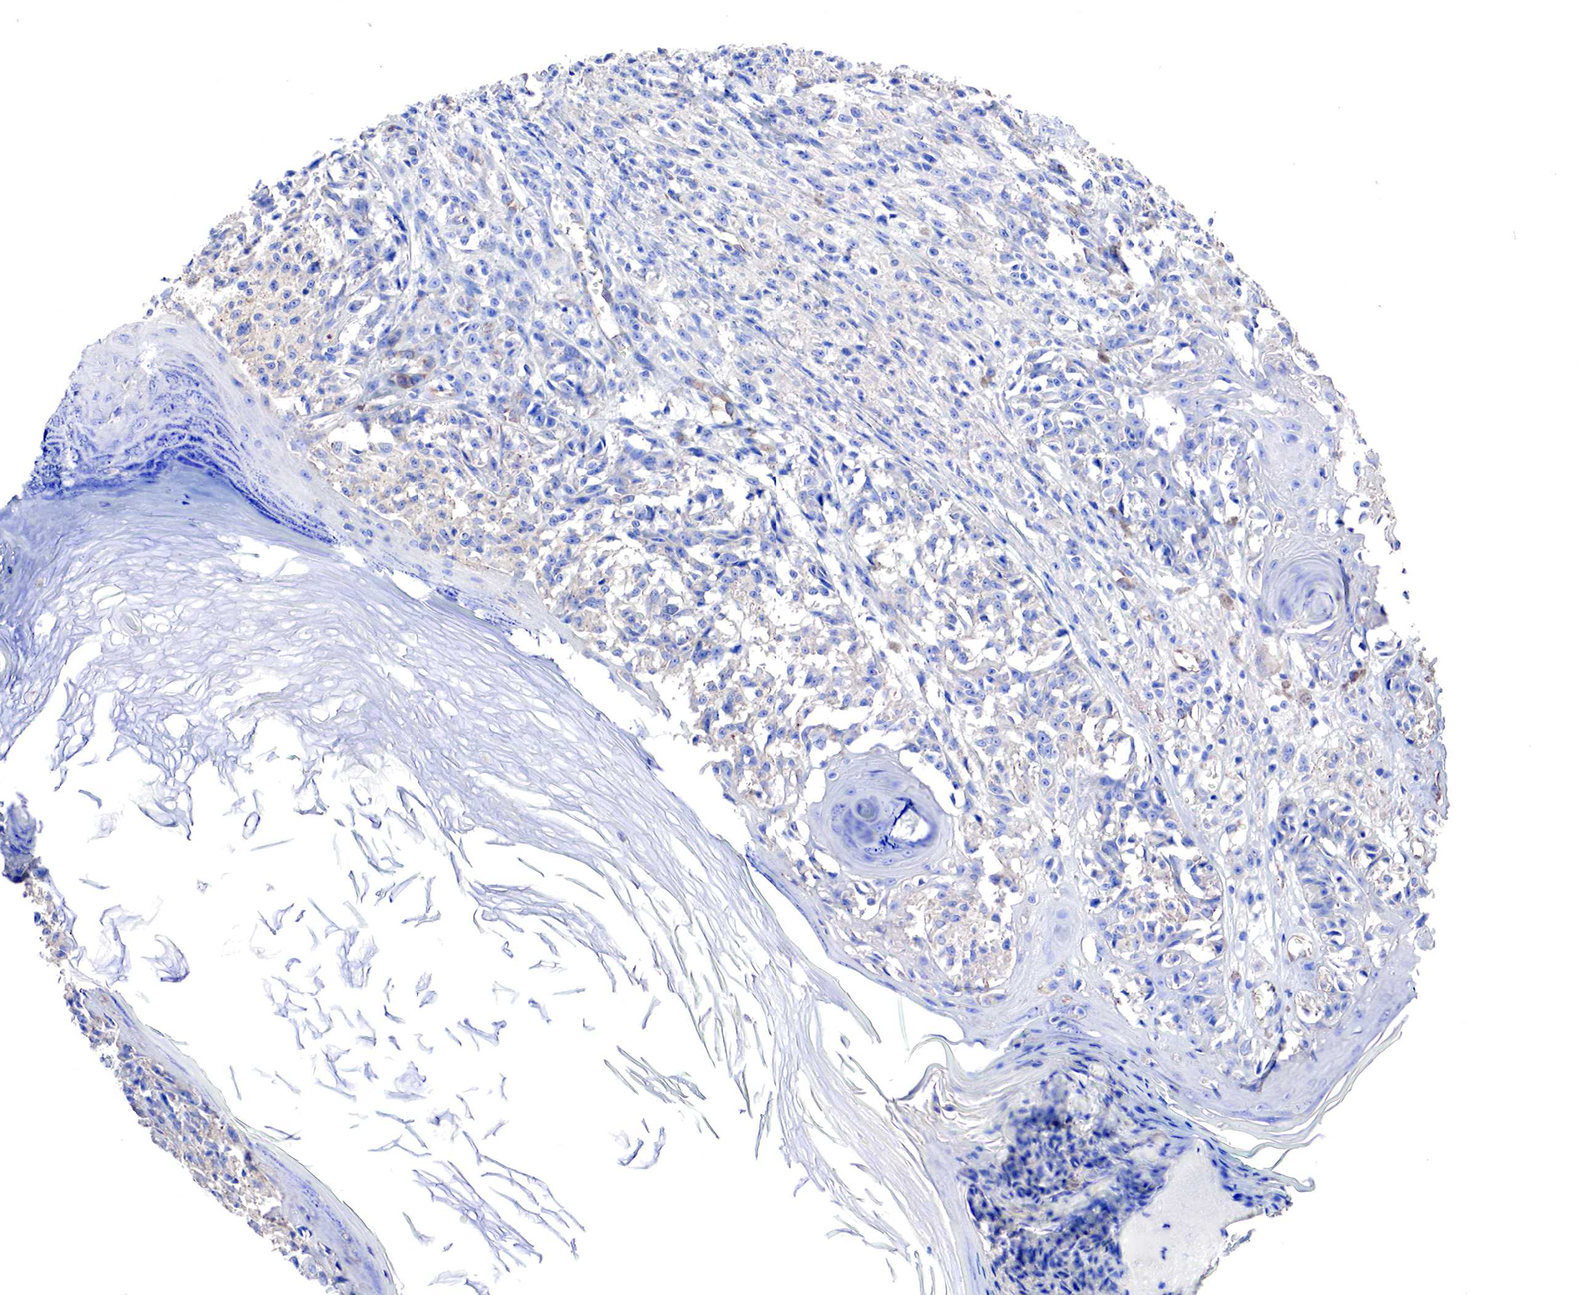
{"staining": {"intensity": "negative", "quantity": "none", "location": "none"}, "tissue": "melanoma", "cell_type": "Tumor cells", "image_type": "cancer", "snomed": [{"axis": "morphology", "description": "Malignant melanoma, NOS"}, {"axis": "topography", "description": "Skin"}], "caption": "Image shows no protein staining in tumor cells of malignant melanoma tissue.", "gene": "RDX", "patient": {"sex": "male", "age": 80}}